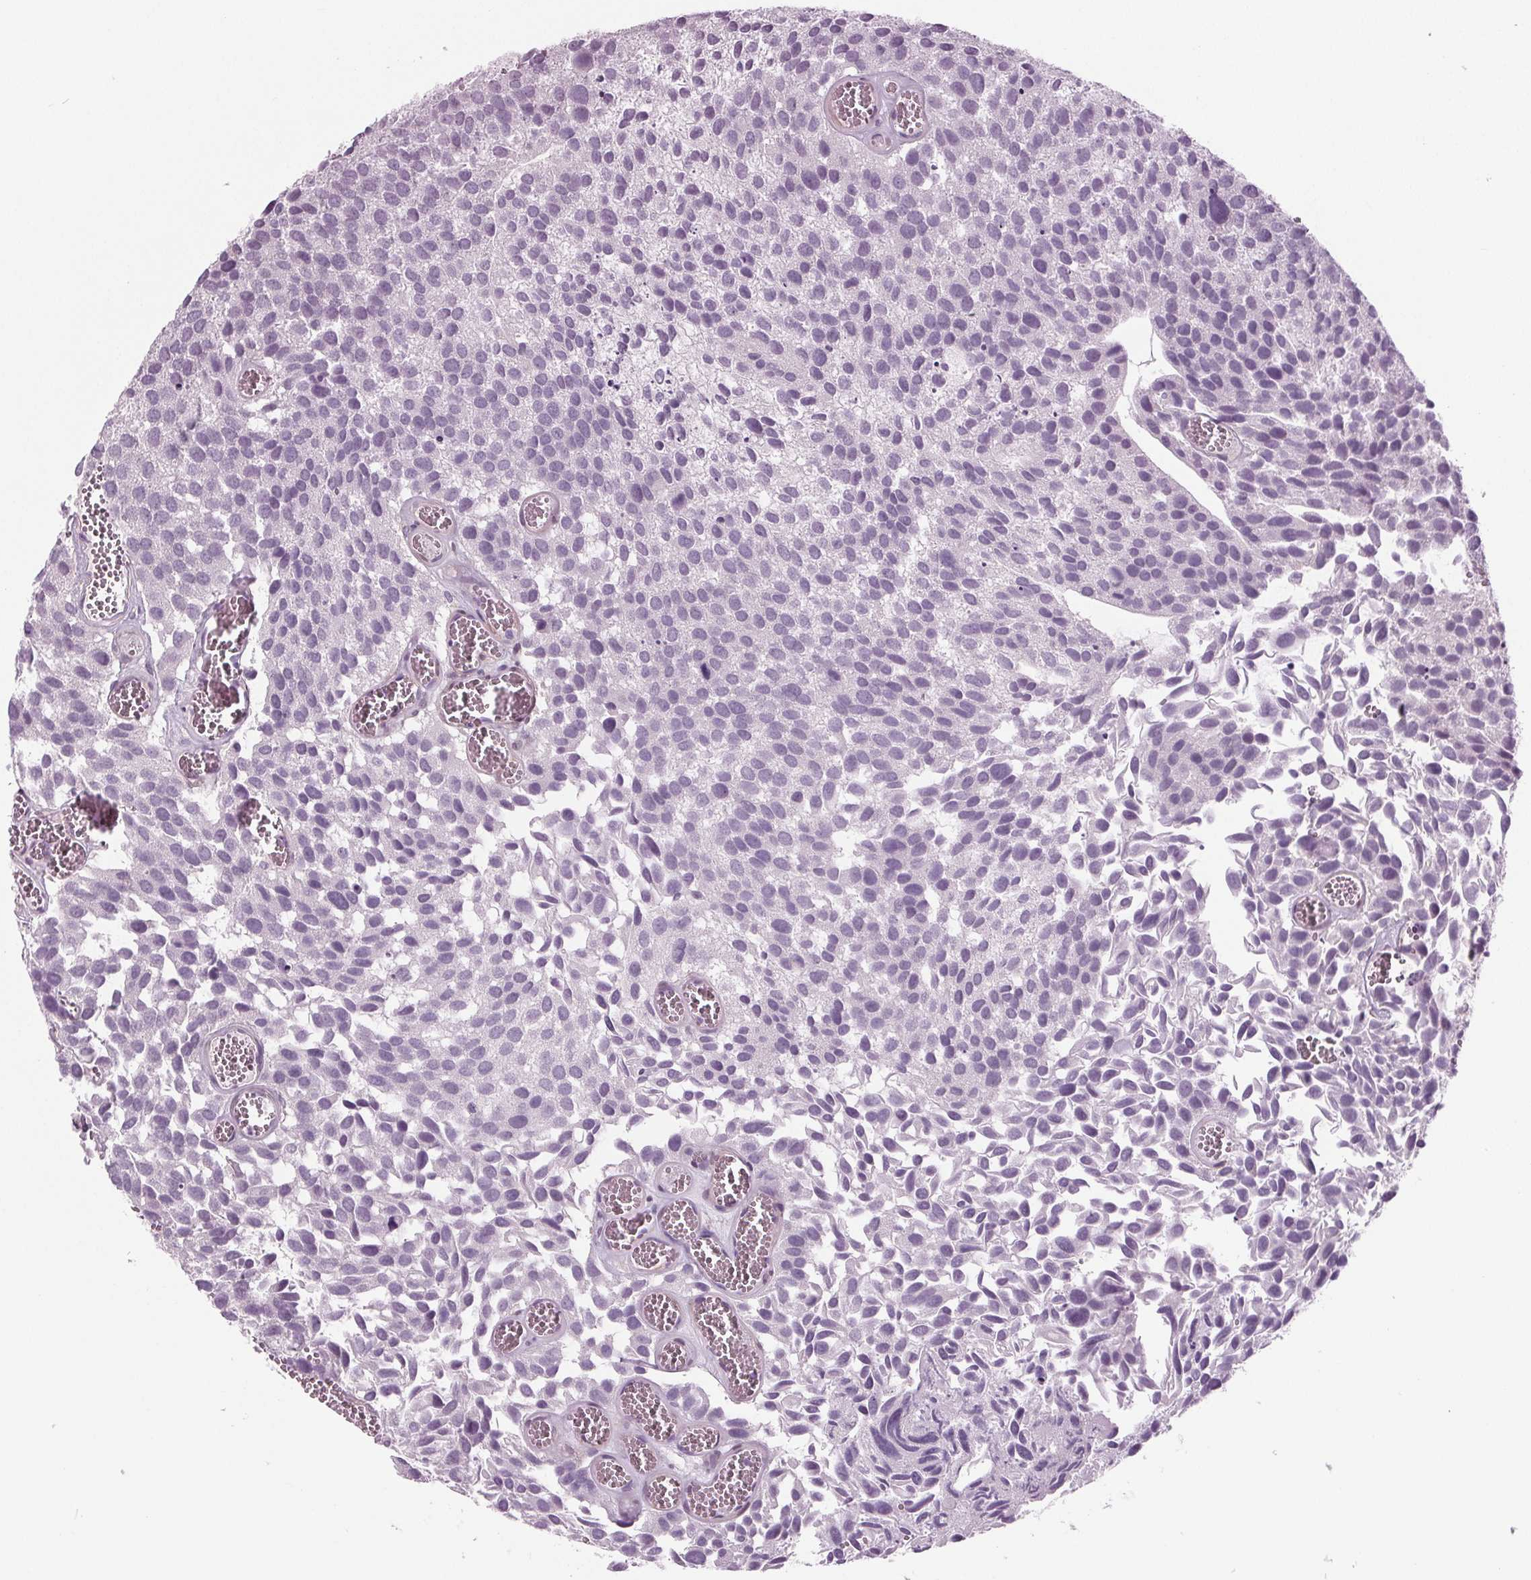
{"staining": {"intensity": "negative", "quantity": "none", "location": "none"}, "tissue": "urothelial cancer", "cell_type": "Tumor cells", "image_type": "cancer", "snomed": [{"axis": "morphology", "description": "Urothelial carcinoma, Low grade"}, {"axis": "topography", "description": "Urinary bladder"}], "caption": "DAB immunohistochemical staining of low-grade urothelial carcinoma shows no significant positivity in tumor cells. (DAB (3,3'-diaminobenzidine) immunohistochemistry visualized using brightfield microscopy, high magnification).", "gene": "BHLHE22", "patient": {"sex": "female", "age": 69}}